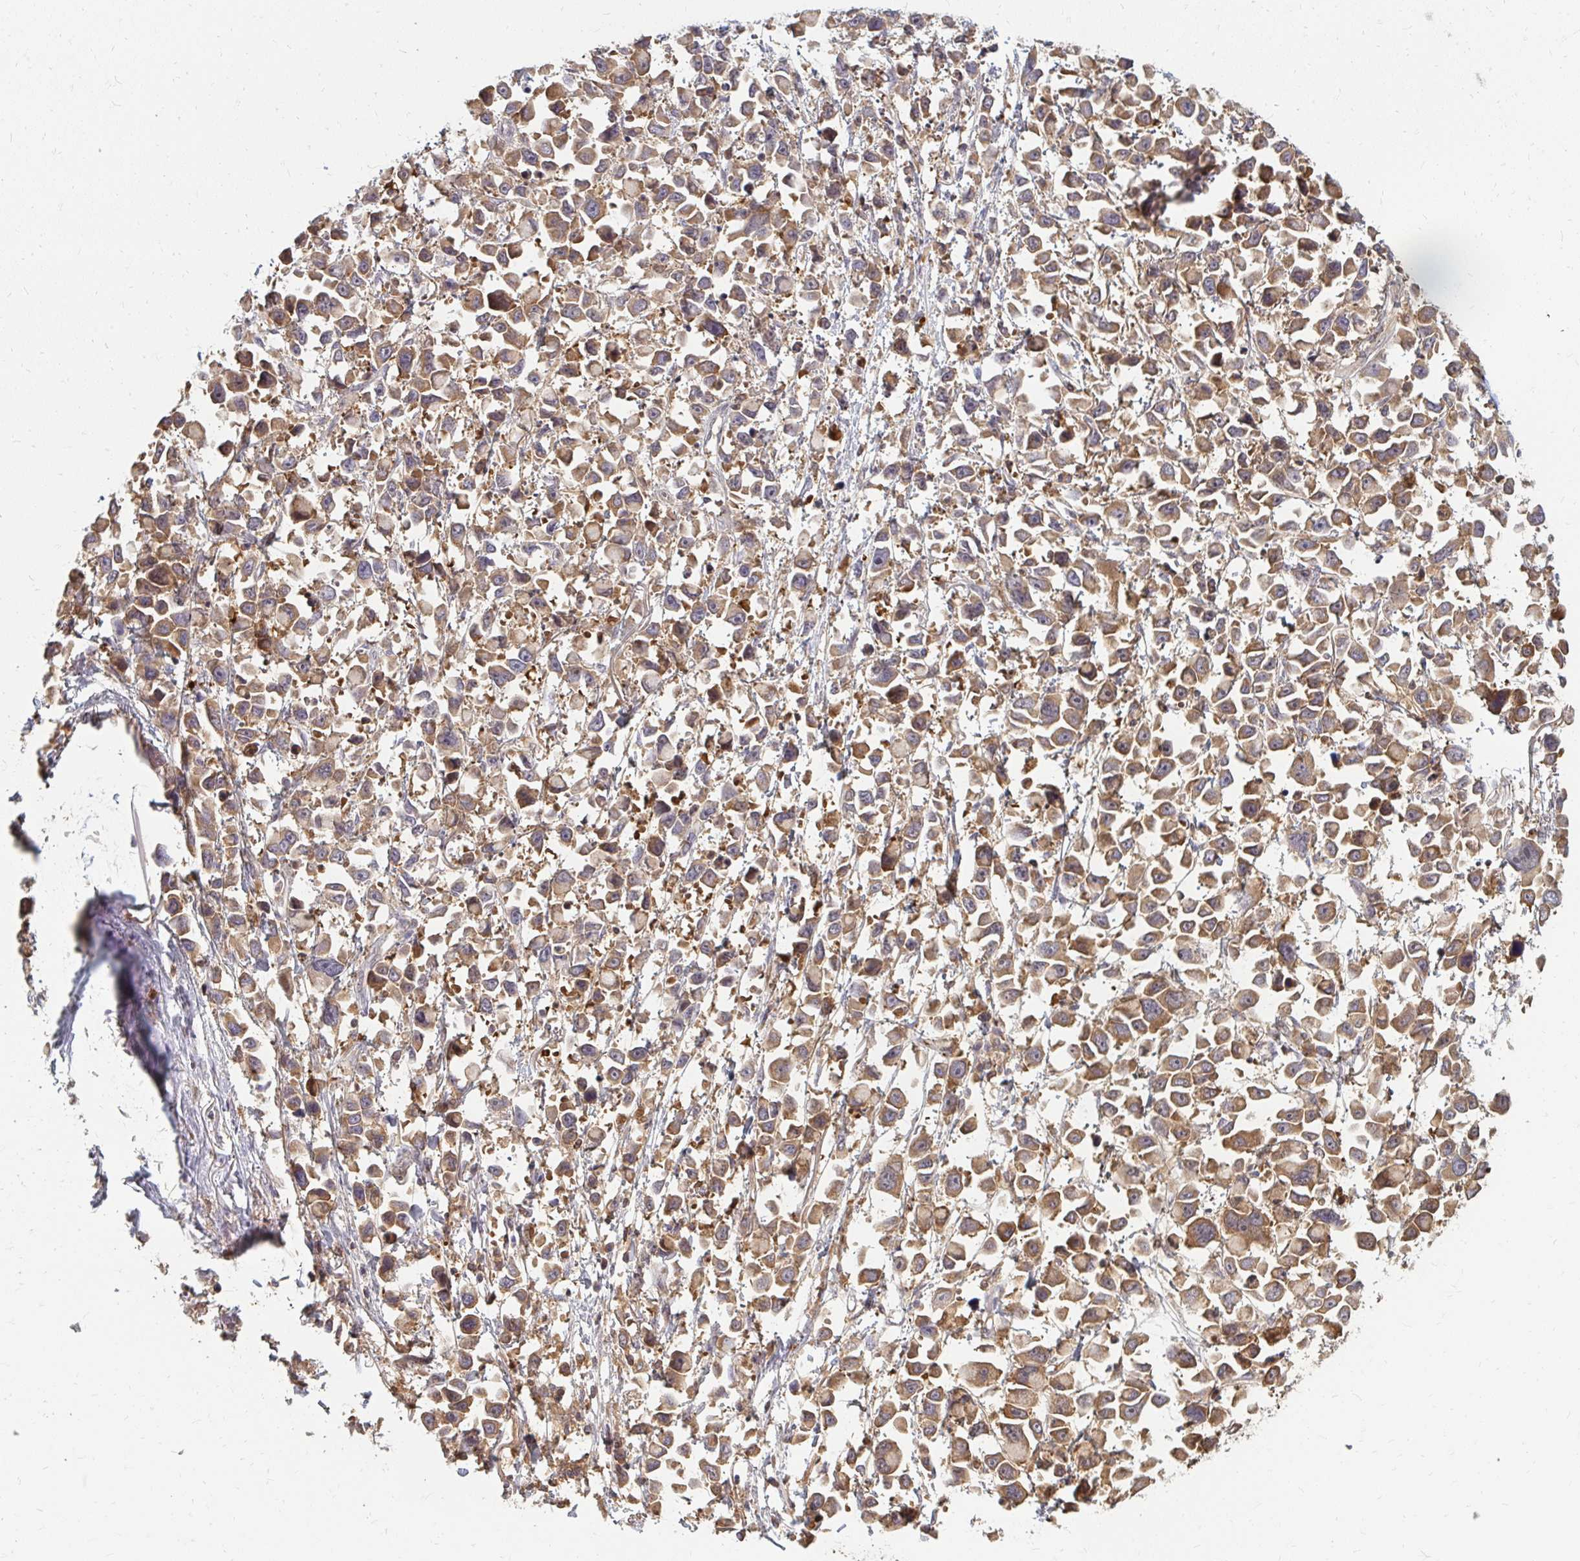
{"staining": {"intensity": "moderate", "quantity": ">75%", "location": "cytoplasmic/membranous"}, "tissue": "stomach cancer", "cell_type": "Tumor cells", "image_type": "cancer", "snomed": [{"axis": "morphology", "description": "Adenocarcinoma, NOS"}, {"axis": "topography", "description": "Stomach"}], "caption": "Immunohistochemistry micrograph of neoplastic tissue: human adenocarcinoma (stomach) stained using immunohistochemistry displays medium levels of moderate protein expression localized specifically in the cytoplasmic/membranous of tumor cells, appearing as a cytoplasmic/membranous brown color.", "gene": "ZNF285", "patient": {"sex": "female", "age": 81}}